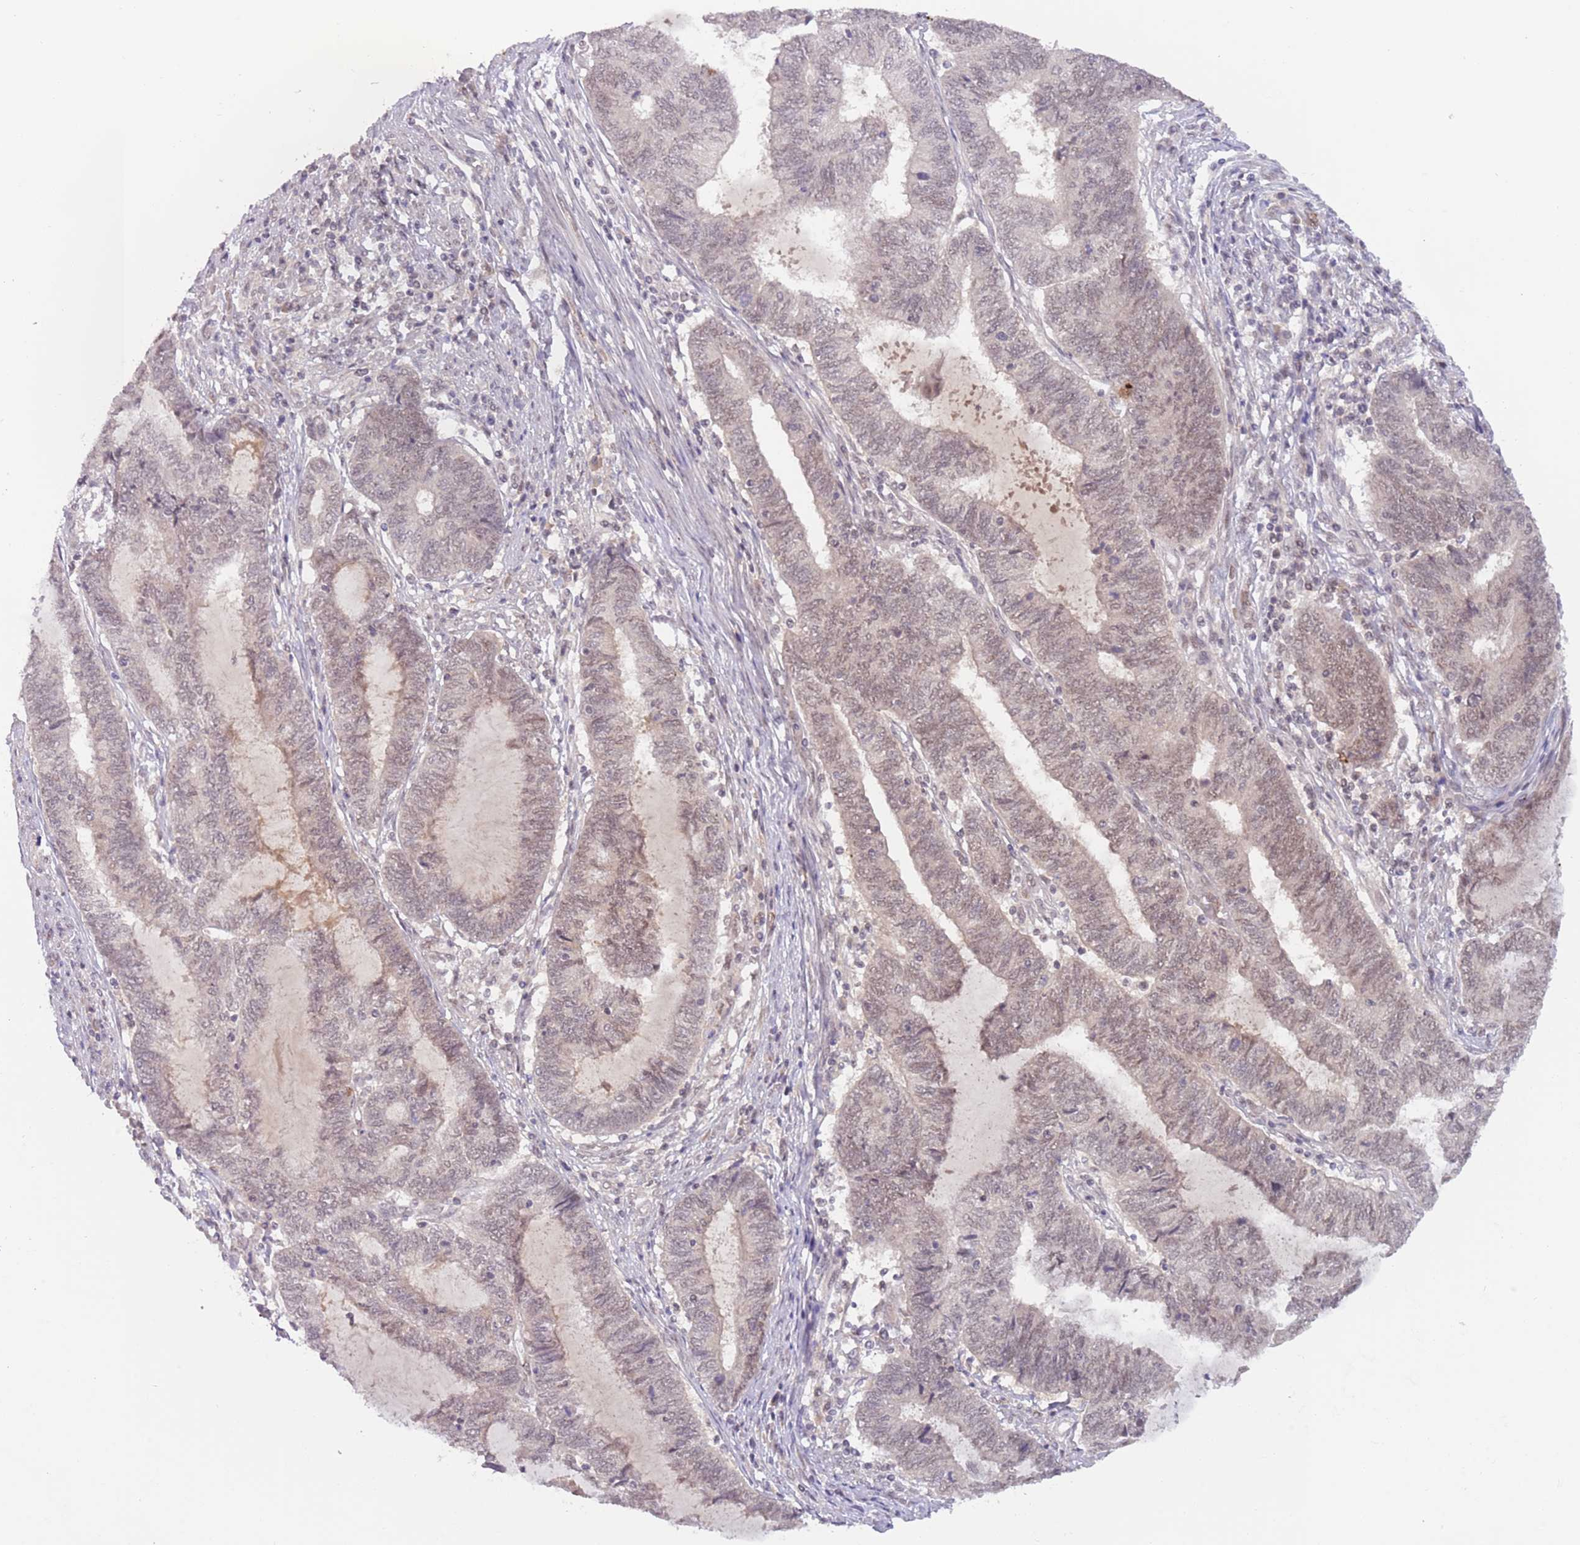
{"staining": {"intensity": "weak", "quantity": "<25%", "location": "nuclear"}, "tissue": "endometrial cancer", "cell_type": "Tumor cells", "image_type": "cancer", "snomed": [{"axis": "morphology", "description": "Adenocarcinoma, NOS"}, {"axis": "topography", "description": "Uterus"}, {"axis": "topography", "description": "Endometrium"}], "caption": "This micrograph is of adenocarcinoma (endometrial) stained with immunohistochemistry (IHC) to label a protein in brown with the nuclei are counter-stained blue. There is no positivity in tumor cells.", "gene": "RFXANK", "patient": {"sex": "female", "age": 70}}